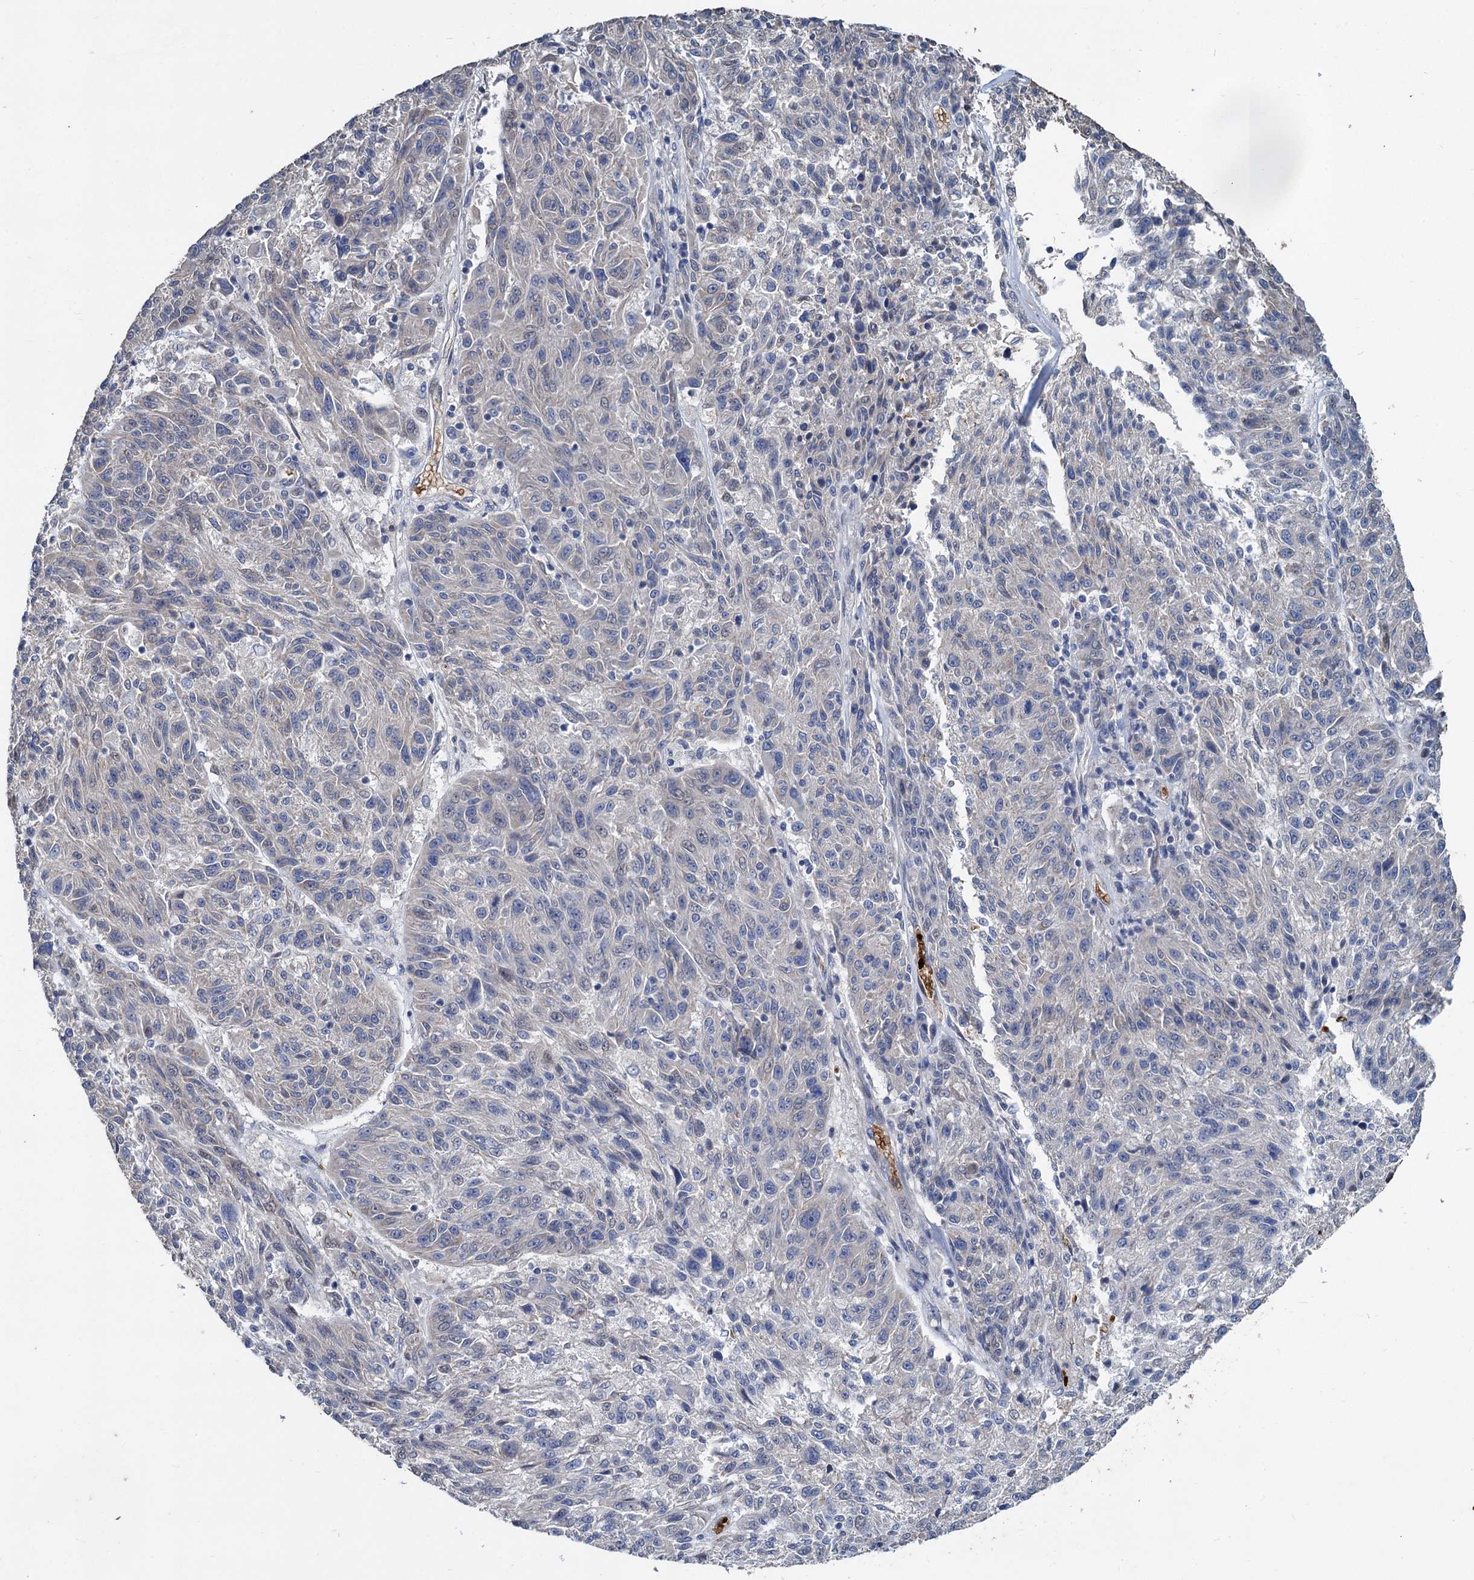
{"staining": {"intensity": "negative", "quantity": "none", "location": "none"}, "tissue": "melanoma", "cell_type": "Tumor cells", "image_type": "cancer", "snomed": [{"axis": "morphology", "description": "Malignant melanoma, NOS"}, {"axis": "topography", "description": "Skin"}], "caption": "Immunohistochemistry micrograph of malignant melanoma stained for a protein (brown), which reveals no staining in tumor cells. The staining is performed using DAB (3,3'-diaminobenzidine) brown chromogen with nuclei counter-stained in using hematoxylin.", "gene": "TCTN2", "patient": {"sex": "male", "age": 53}}